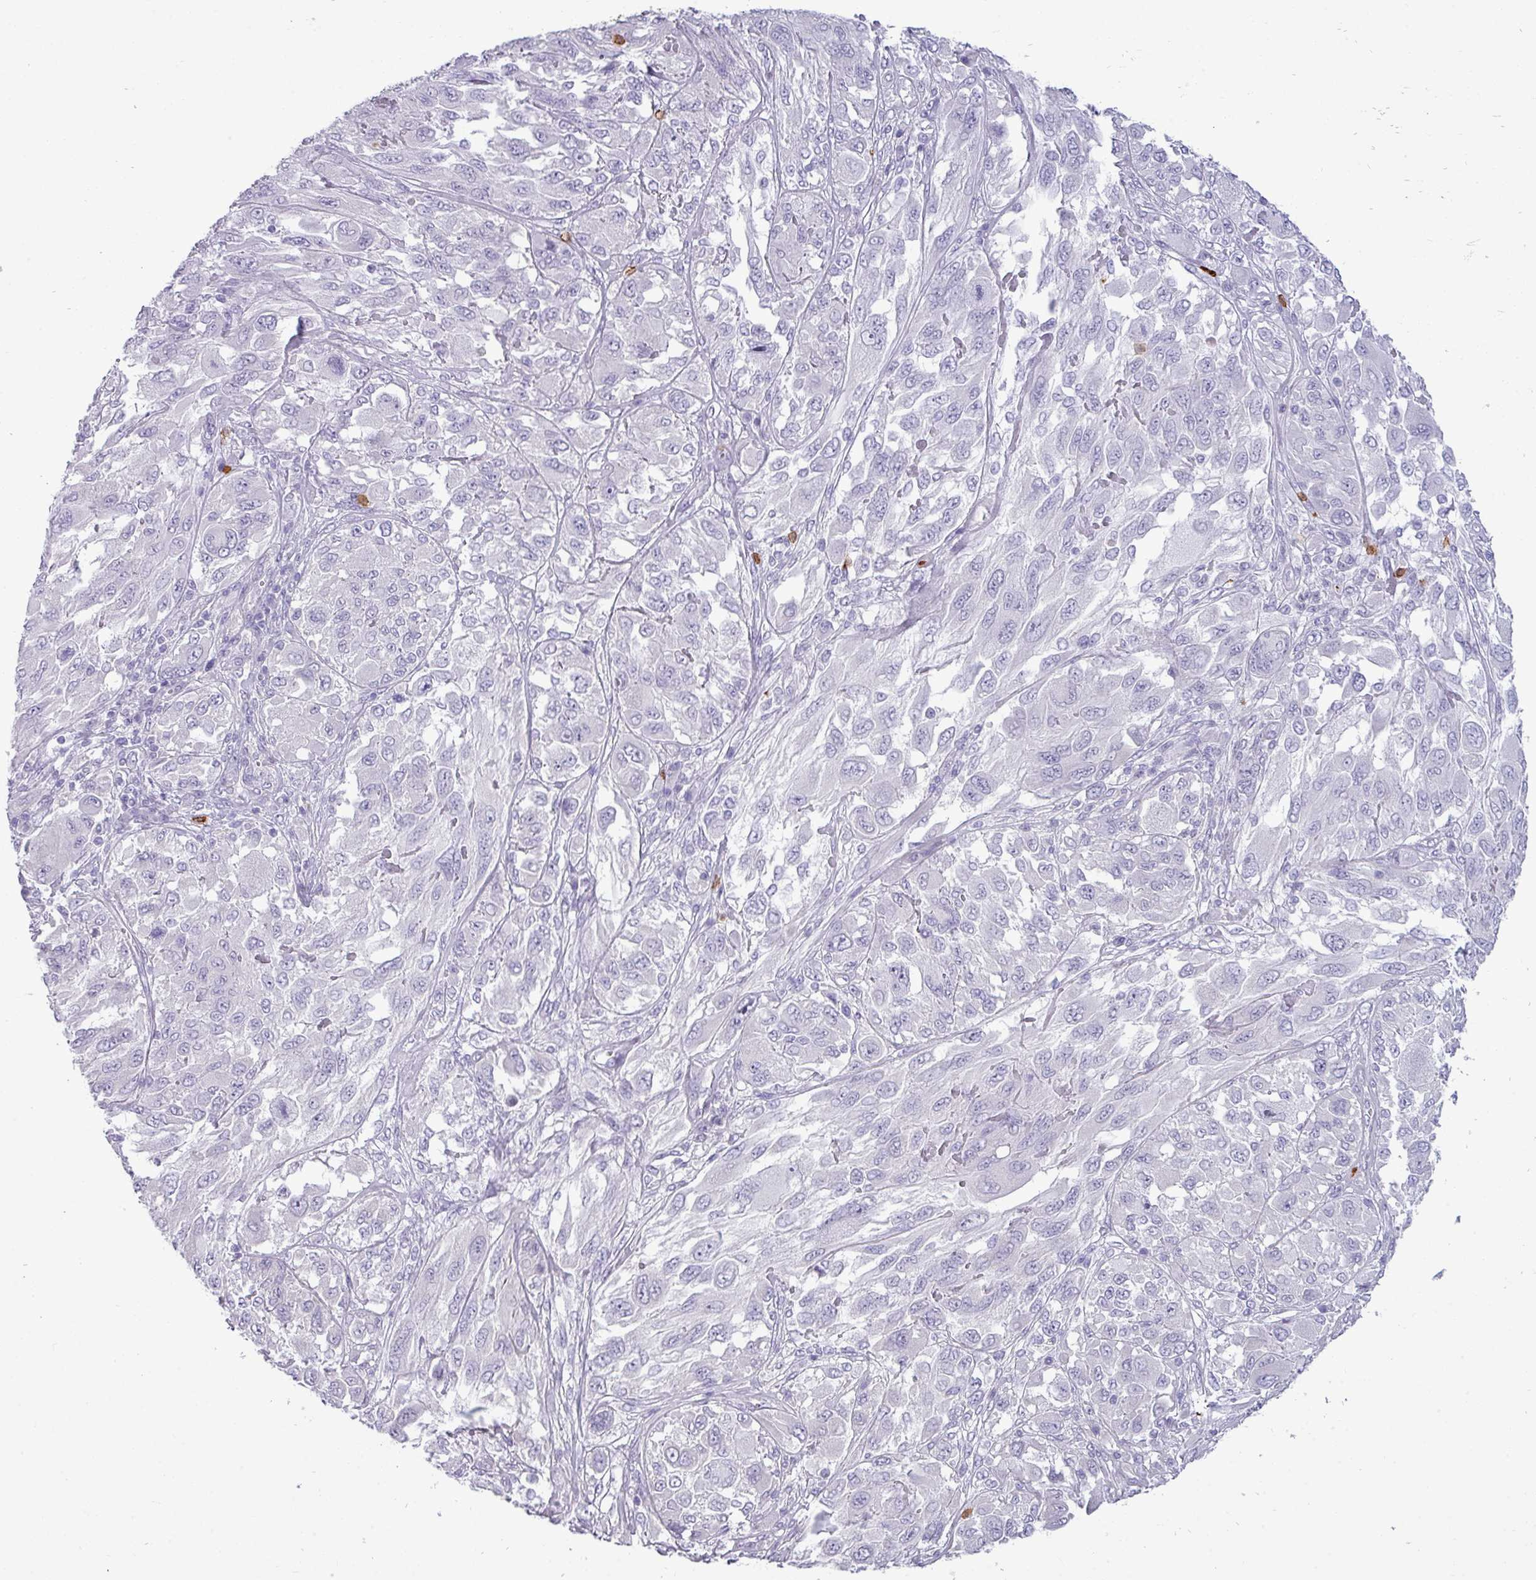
{"staining": {"intensity": "negative", "quantity": "none", "location": "none"}, "tissue": "melanoma", "cell_type": "Tumor cells", "image_type": "cancer", "snomed": [{"axis": "morphology", "description": "Malignant melanoma, NOS"}, {"axis": "topography", "description": "Skin"}], "caption": "IHC histopathology image of human malignant melanoma stained for a protein (brown), which shows no expression in tumor cells.", "gene": "TRIM39", "patient": {"sex": "female", "age": 91}}